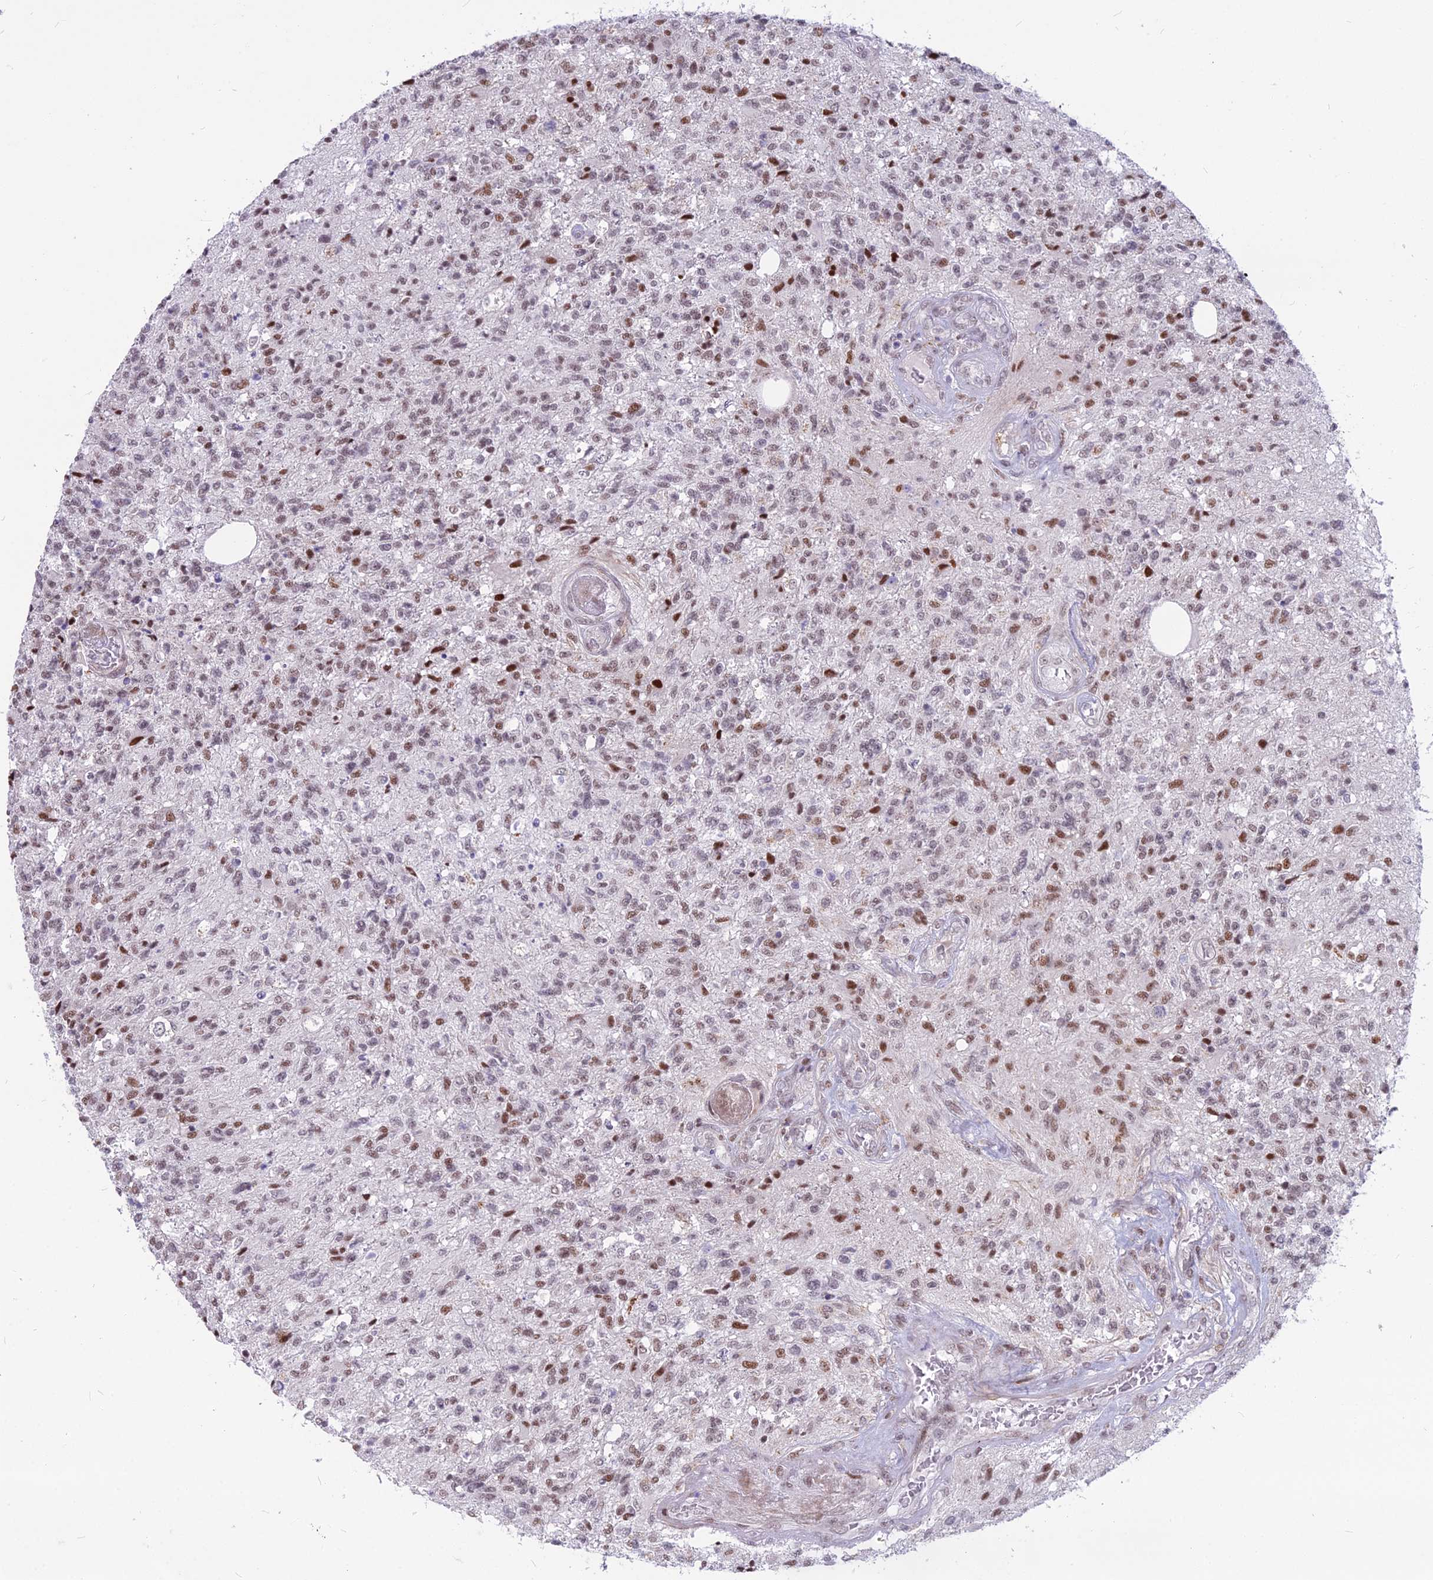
{"staining": {"intensity": "moderate", "quantity": "25%-75%", "location": "nuclear"}, "tissue": "glioma", "cell_type": "Tumor cells", "image_type": "cancer", "snomed": [{"axis": "morphology", "description": "Glioma, malignant, High grade"}, {"axis": "topography", "description": "Brain"}], "caption": "A brown stain shows moderate nuclear expression of a protein in human malignant glioma (high-grade) tumor cells.", "gene": "ALG10", "patient": {"sex": "male", "age": 56}}